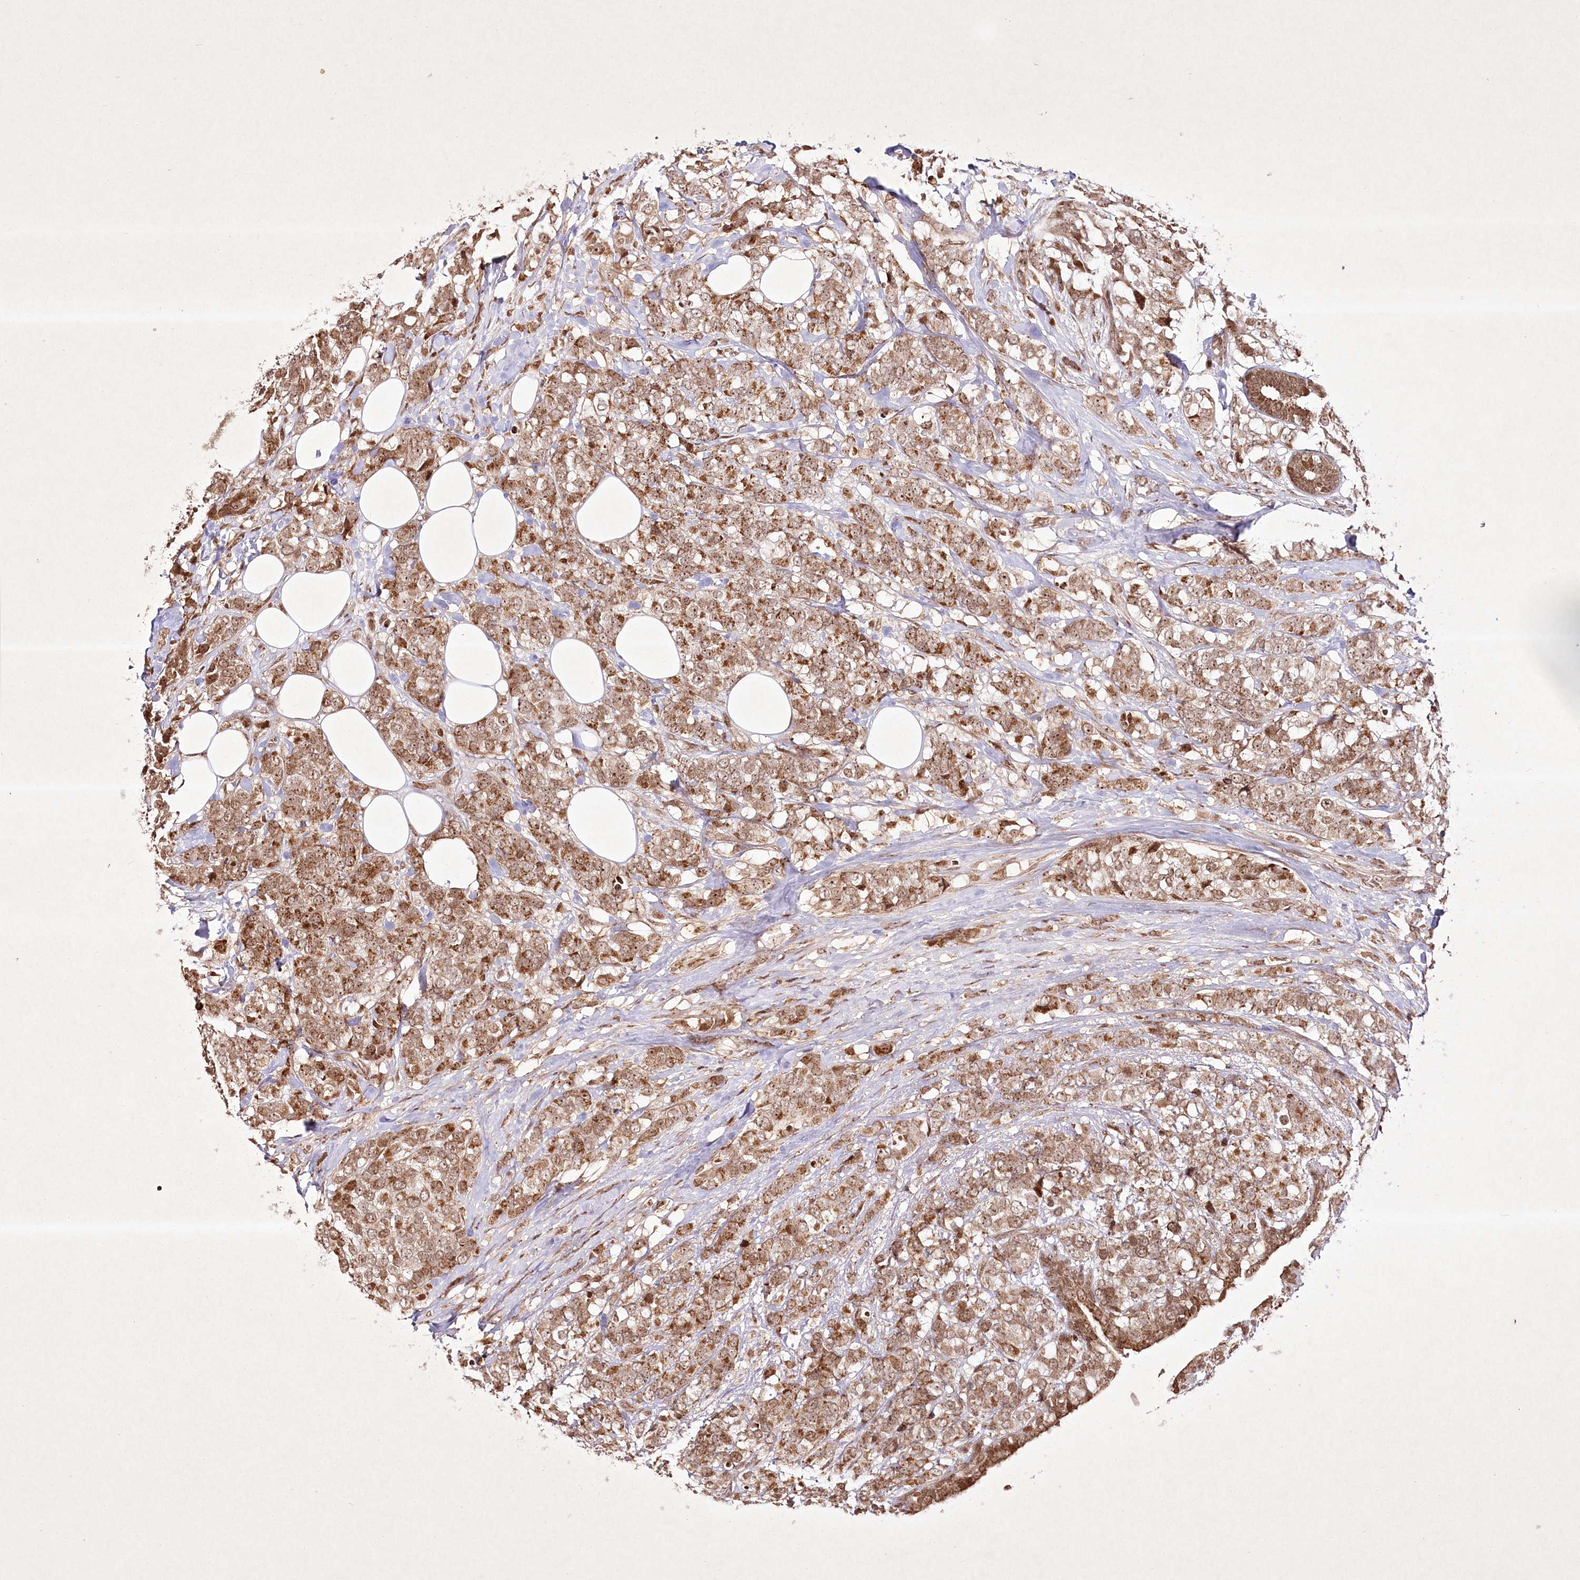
{"staining": {"intensity": "moderate", "quantity": ">75%", "location": "cytoplasmic/membranous,nuclear"}, "tissue": "breast cancer", "cell_type": "Tumor cells", "image_type": "cancer", "snomed": [{"axis": "morphology", "description": "Lobular carcinoma"}, {"axis": "topography", "description": "Breast"}], "caption": "IHC of breast cancer exhibits medium levels of moderate cytoplasmic/membranous and nuclear staining in about >75% of tumor cells. (Brightfield microscopy of DAB IHC at high magnification).", "gene": "CARM1", "patient": {"sex": "female", "age": 59}}